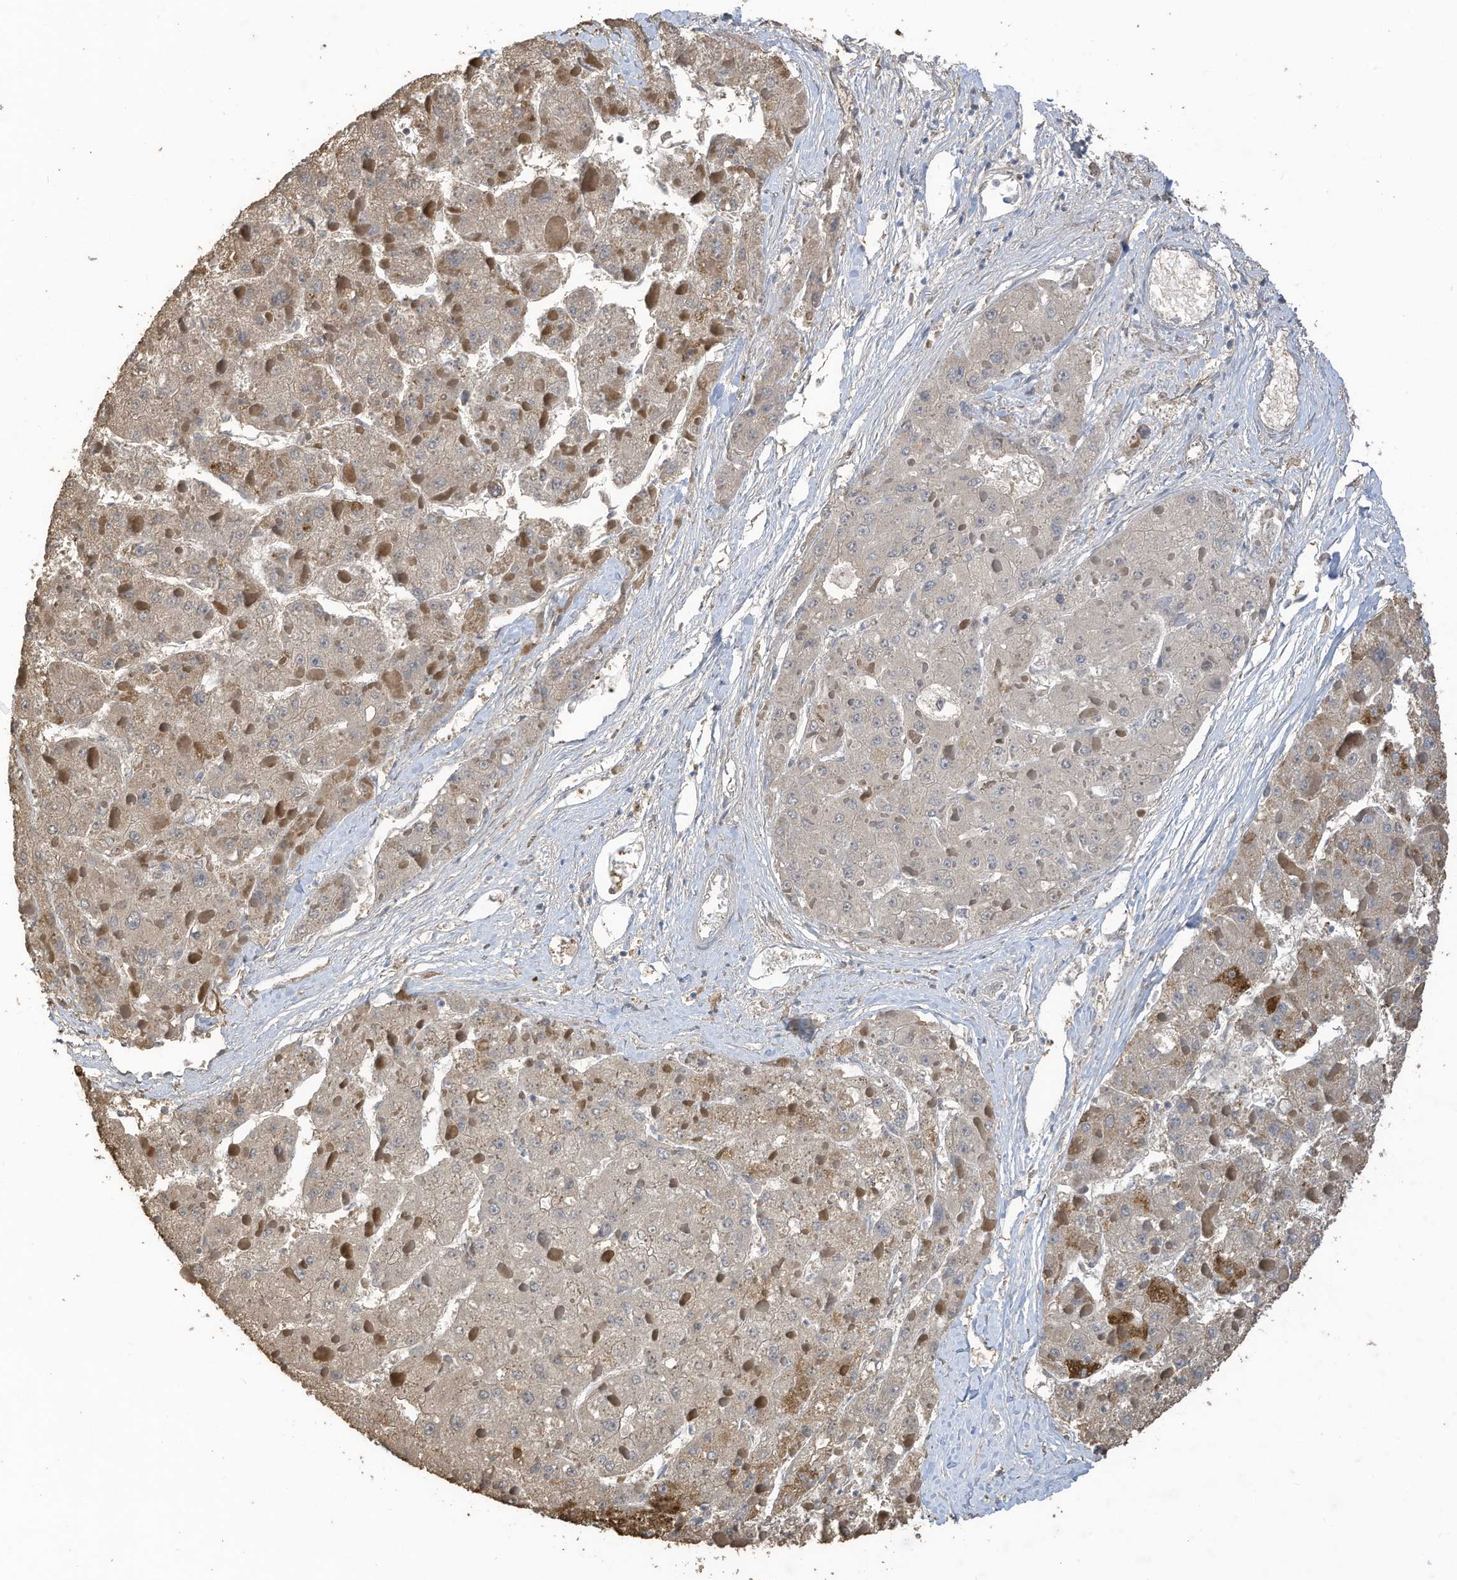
{"staining": {"intensity": "weak", "quantity": "<25%", "location": "cytoplasmic/membranous"}, "tissue": "liver cancer", "cell_type": "Tumor cells", "image_type": "cancer", "snomed": [{"axis": "morphology", "description": "Carcinoma, Hepatocellular, NOS"}, {"axis": "topography", "description": "Liver"}], "caption": "DAB immunohistochemical staining of human liver cancer (hepatocellular carcinoma) reveals no significant staining in tumor cells.", "gene": "SLC1A5", "patient": {"sex": "female", "age": 73}}